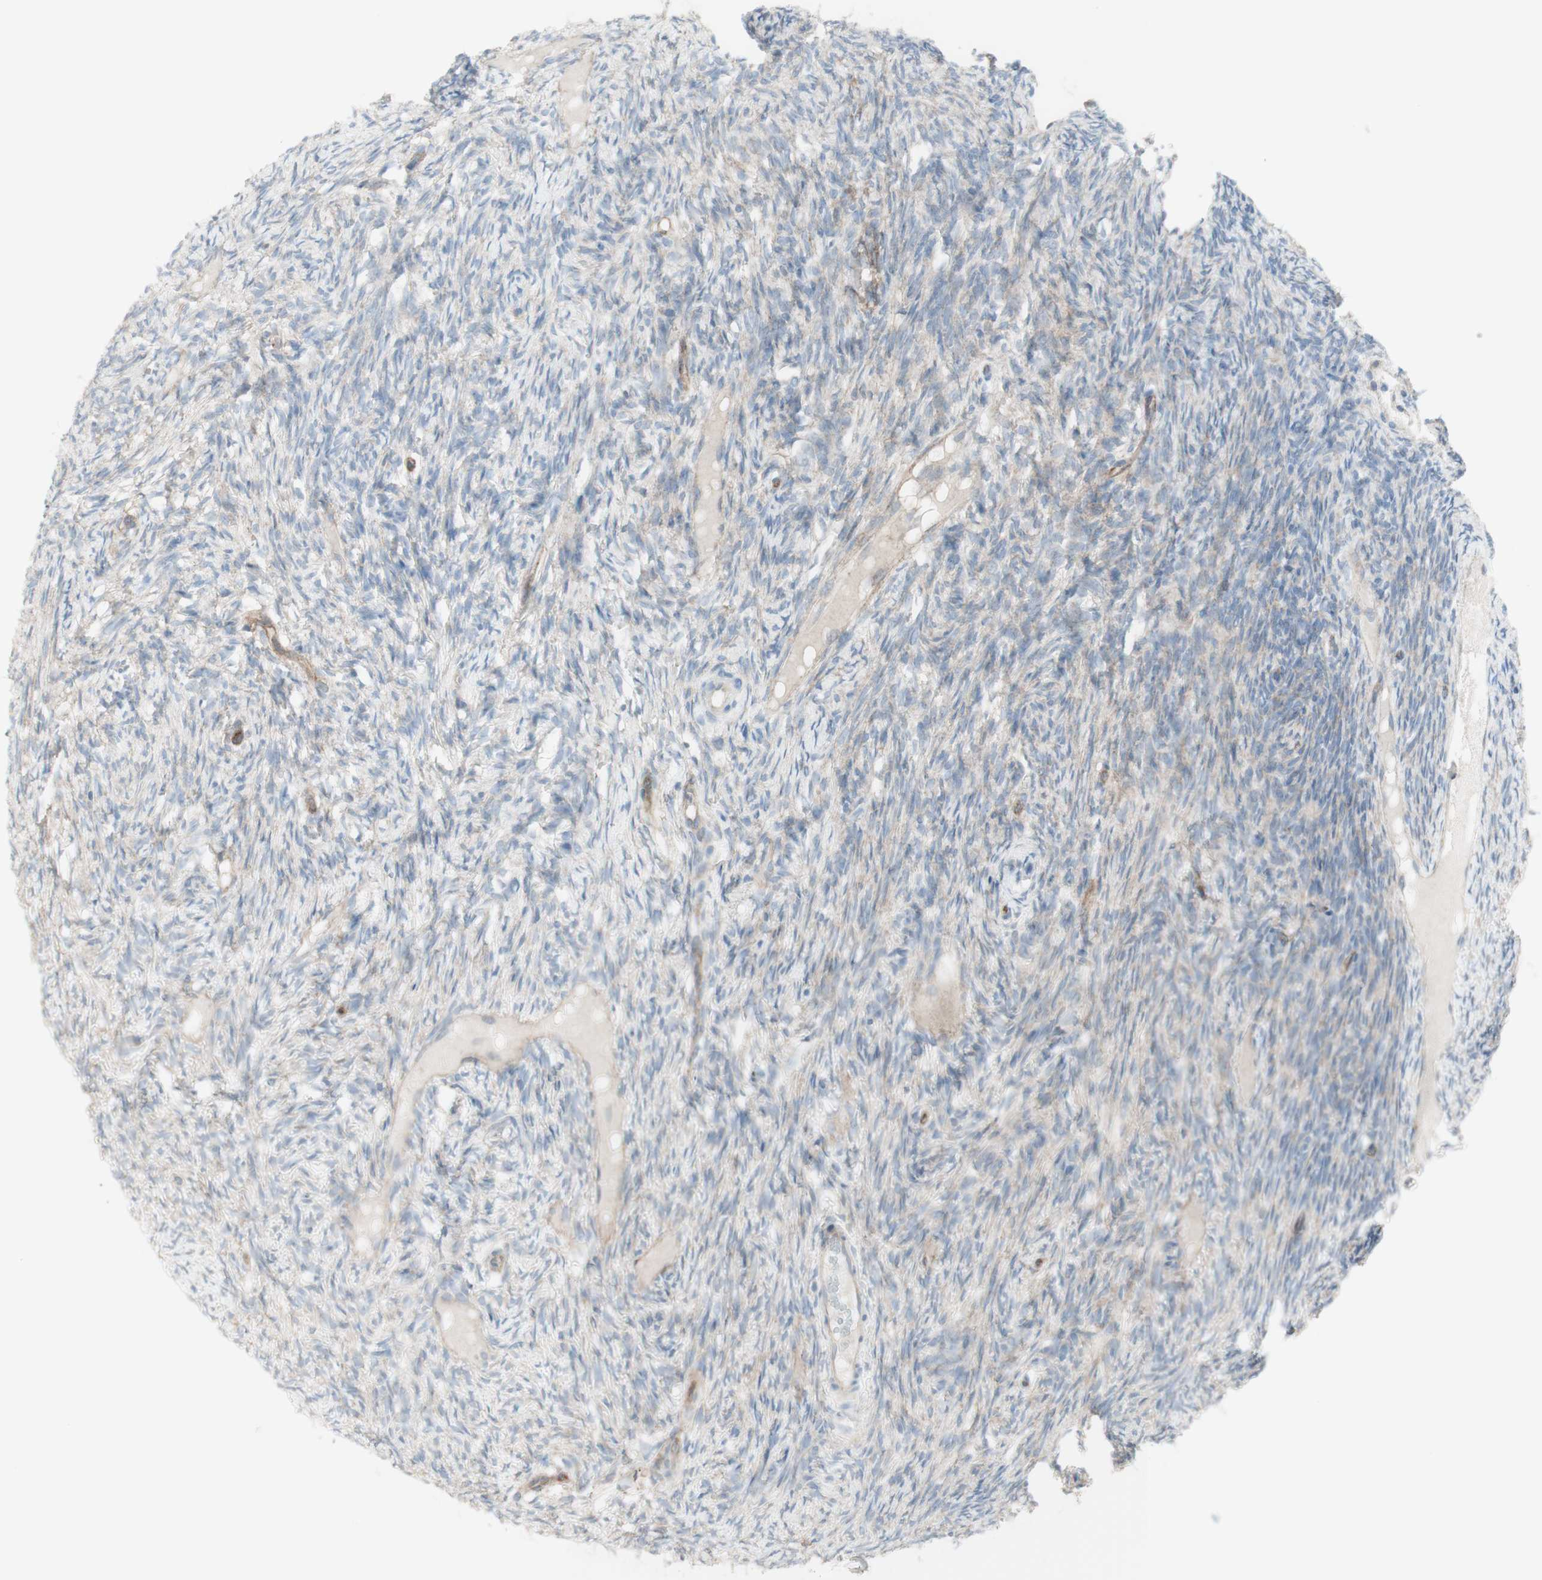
{"staining": {"intensity": "weak", "quantity": "<25%", "location": "cytoplasmic/membranous"}, "tissue": "ovary", "cell_type": "Ovarian stroma cells", "image_type": "normal", "snomed": [{"axis": "morphology", "description": "Normal tissue, NOS"}, {"axis": "topography", "description": "Ovary"}], "caption": "Immunohistochemical staining of unremarkable human ovary displays no significant expression in ovarian stroma cells. (DAB (3,3'-diaminobenzidine) immunohistochemistry visualized using brightfield microscopy, high magnification).", "gene": "MYO6", "patient": {"sex": "female", "age": 33}}